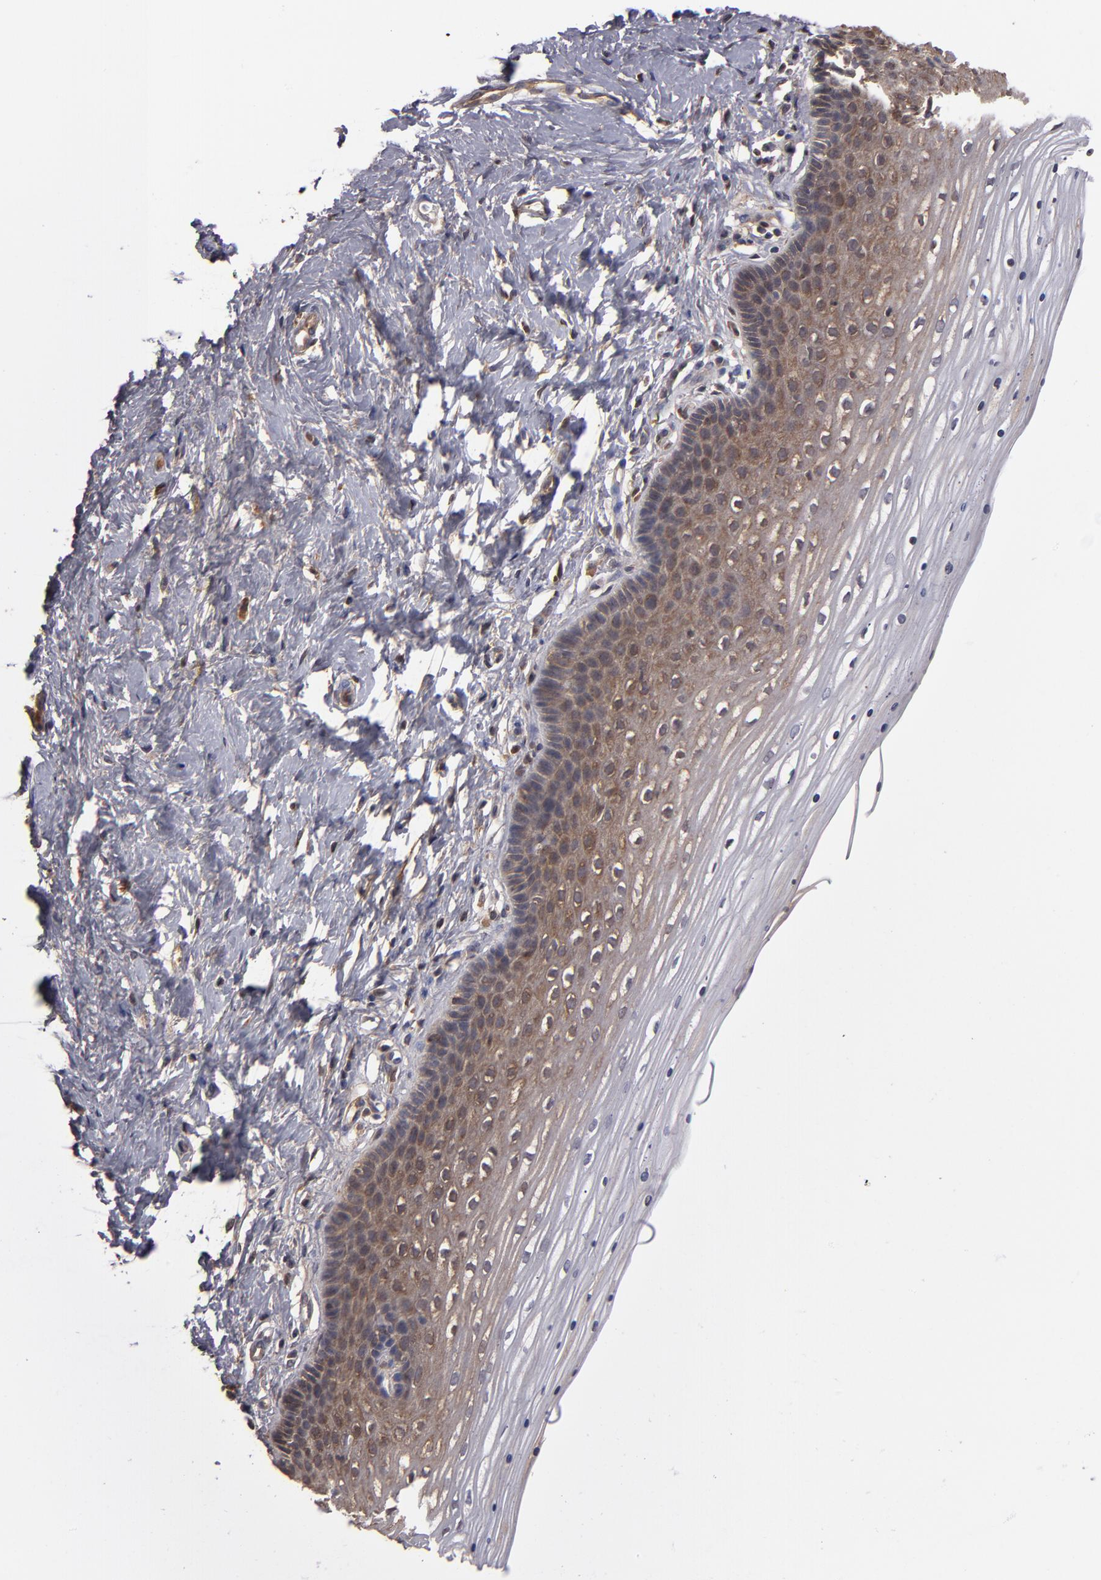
{"staining": {"intensity": "weak", "quantity": "25%-75%", "location": "cytoplasmic/membranous"}, "tissue": "cervix", "cell_type": "Glandular cells", "image_type": "normal", "snomed": [{"axis": "morphology", "description": "Normal tissue, NOS"}, {"axis": "topography", "description": "Cervix"}], "caption": "A low amount of weak cytoplasmic/membranous staining is identified in about 25%-75% of glandular cells in benign cervix.", "gene": "SERPINA7", "patient": {"sex": "female", "age": 39}}